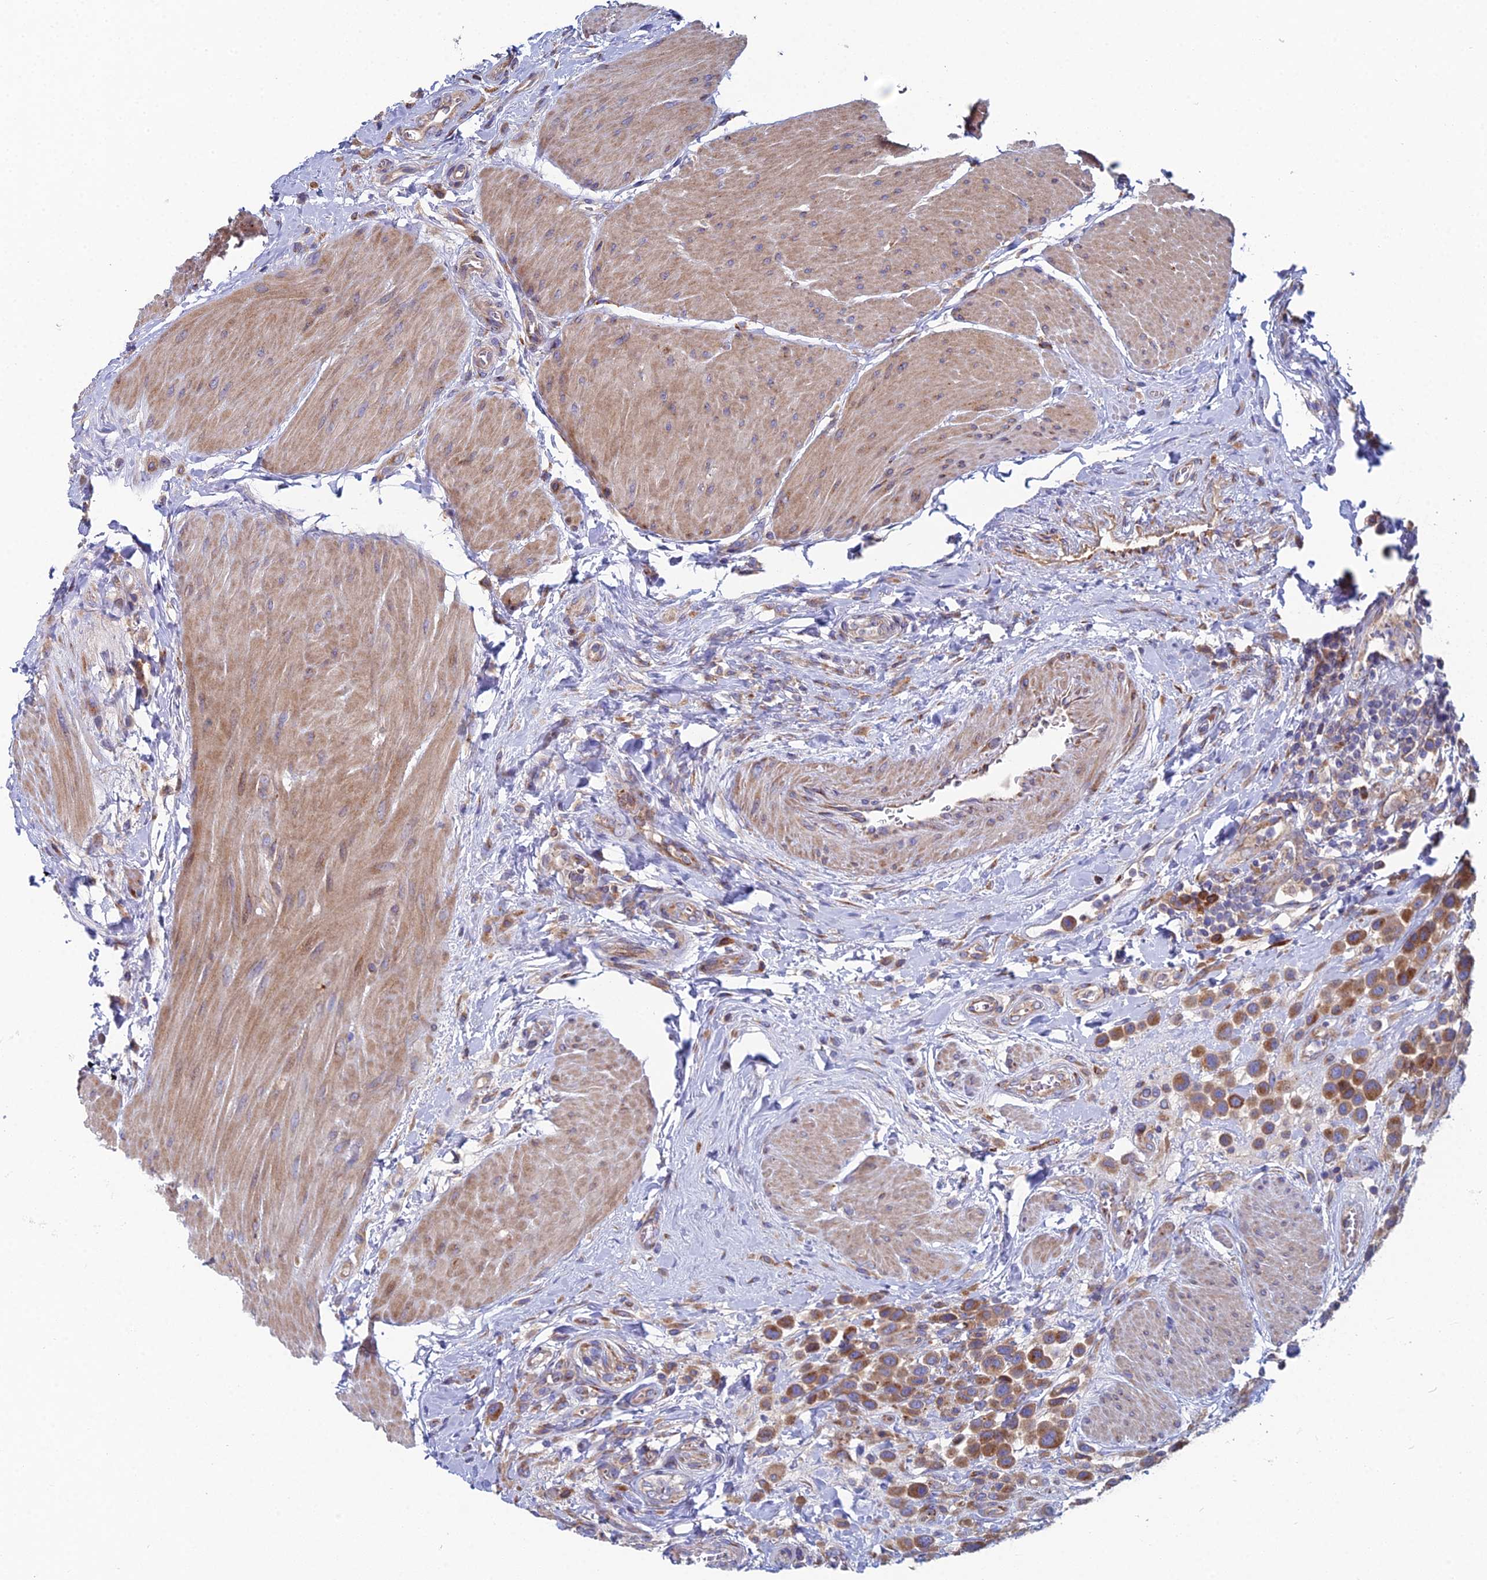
{"staining": {"intensity": "moderate", "quantity": ">75%", "location": "cytoplasmic/membranous"}, "tissue": "urothelial cancer", "cell_type": "Tumor cells", "image_type": "cancer", "snomed": [{"axis": "morphology", "description": "Urothelial carcinoma, High grade"}, {"axis": "topography", "description": "Urinary bladder"}], "caption": "This image displays urothelial carcinoma (high-grade) stained with IHC to label a protein in brown. The cytoplasmic/membranous of tumor cells show moderate positivity for the protein. Nuclei are counter-stained blue.", "gene": "CLCN3", "patient": {"sex": "male", "age": 50}}